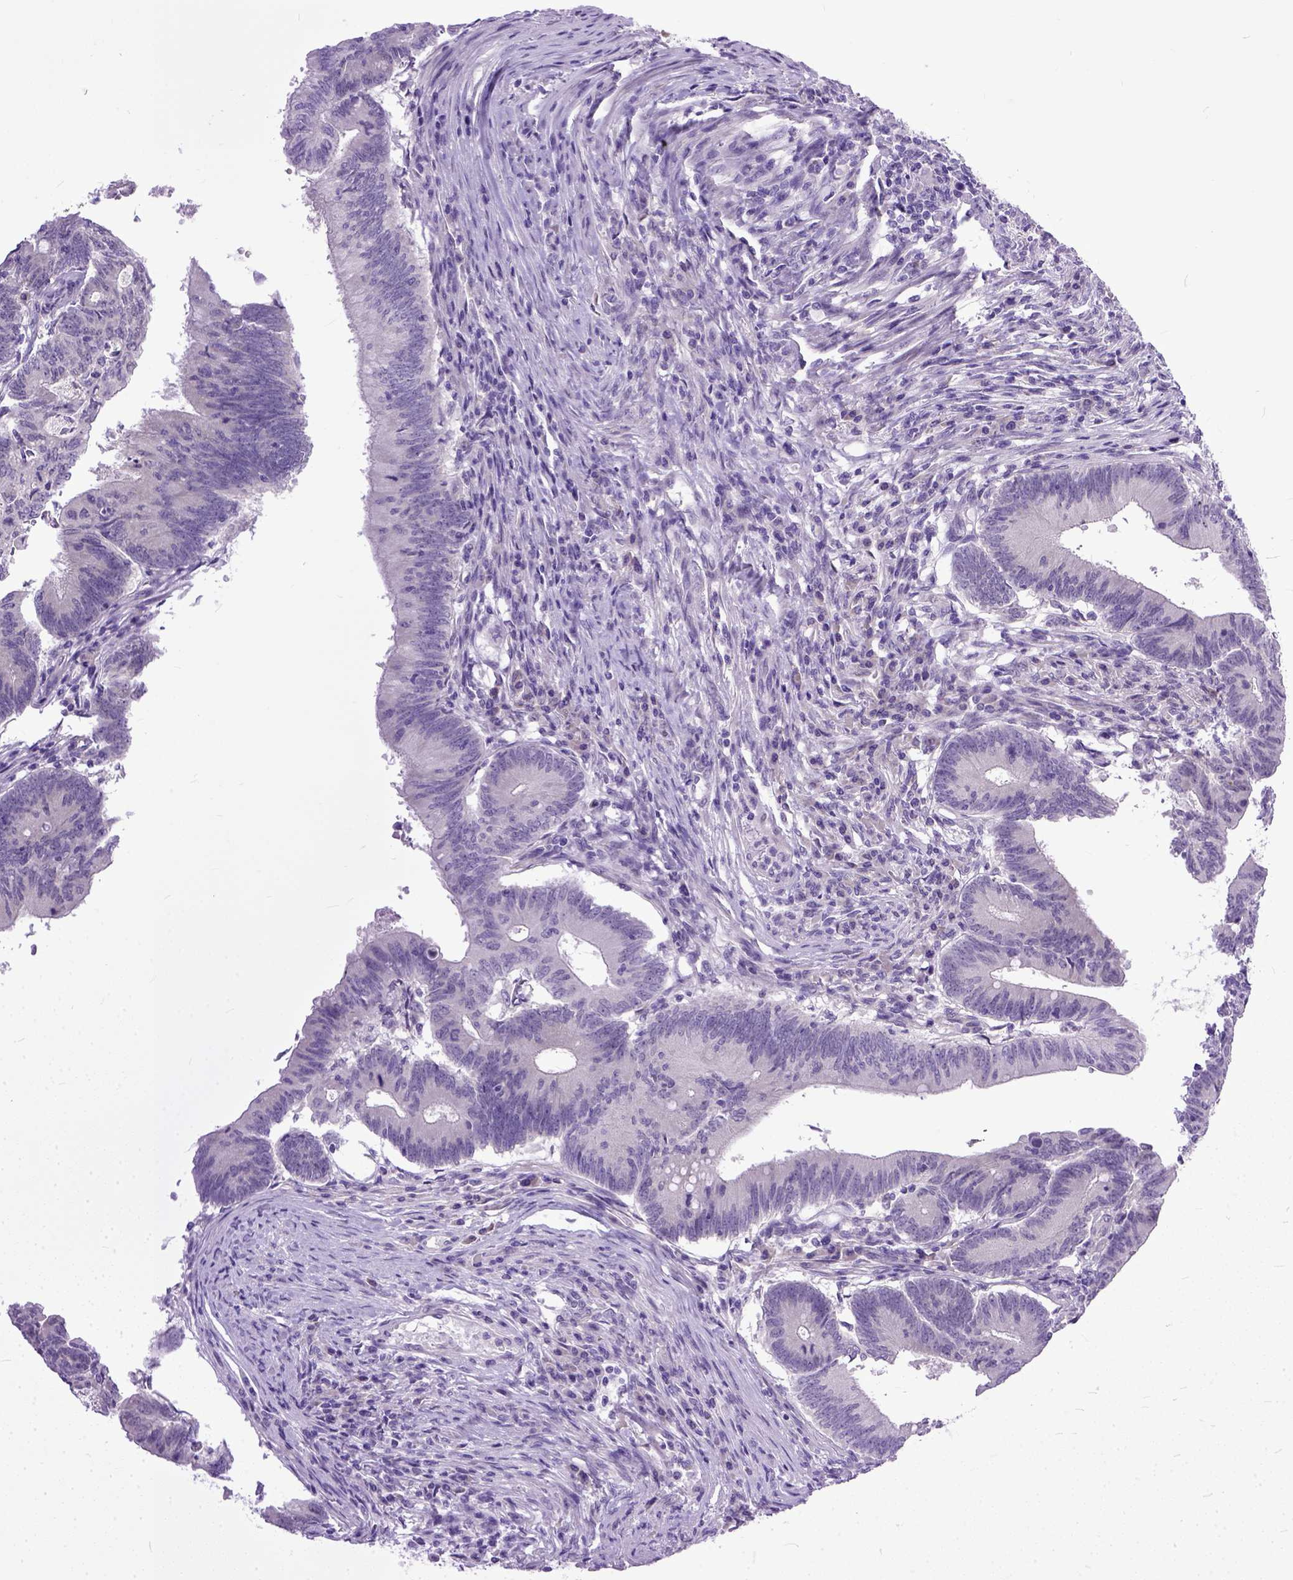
{"staining": {"intensity": "negative", "quantity": "none", "location": "none"}, "tissue": "colorectal cancer", "cell_type": "Tumor cells", "image_type": "cancer", "snomed": [{"axis": "morphology", "description": "Adenocarcinoma, NOS"}, {"axis": "topography", "description": "Colon"}], "caption": "The image demonstrates no staining of tumor cells in colorectal cancer (adenocarcinoma). The staining is performed using DAB (3,3'-diaminobenzidine) brown chromogen with nuclei counter-stained in using hematoxylin.", "gene": "TCEAL7", "patient": {"sex": "female", "age": 70}}